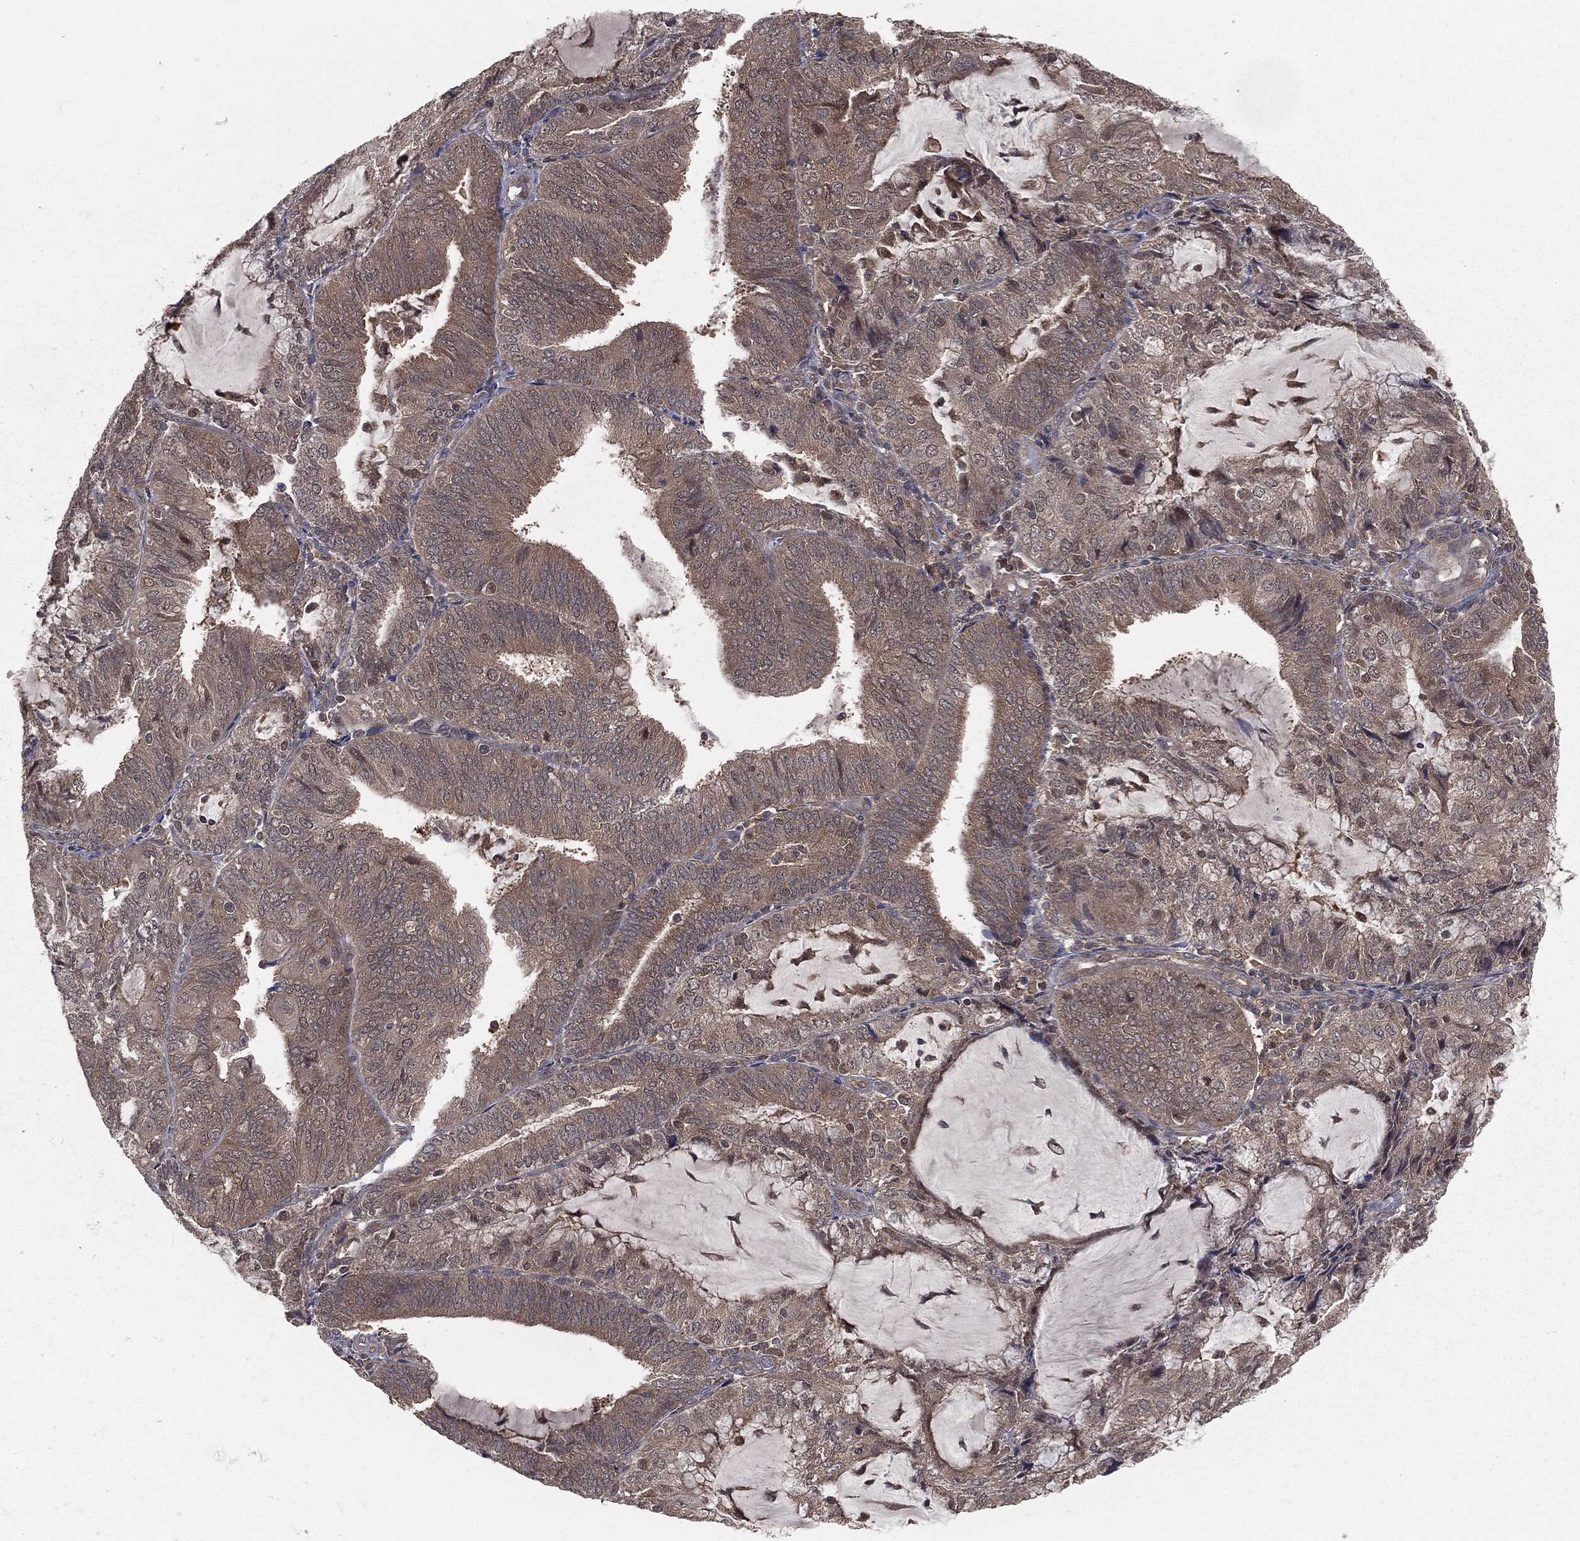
{"staining": {"intensity": "weak", "quantity": "25%-75%", "location": "cytoplasmic/membranous"}, "tissue": "endometrial cancer", "cell_type": "Tumor cells", "image_type": "cancer", "snomed": [{"axis": "morphology", "description": "Adenocarcinoma, NOS"}, {"axis": "topography", "description": "Endometrium"}], "caption": "About 25%-75% of tumor cells in human adenocarcinoma (endometrial) display weak cytoplasmic/membranous protein positivity as visualized by brown immunohistochemical staining.", "gene": "FBXO7", "patient": {"sex": "female", "age": 81}}